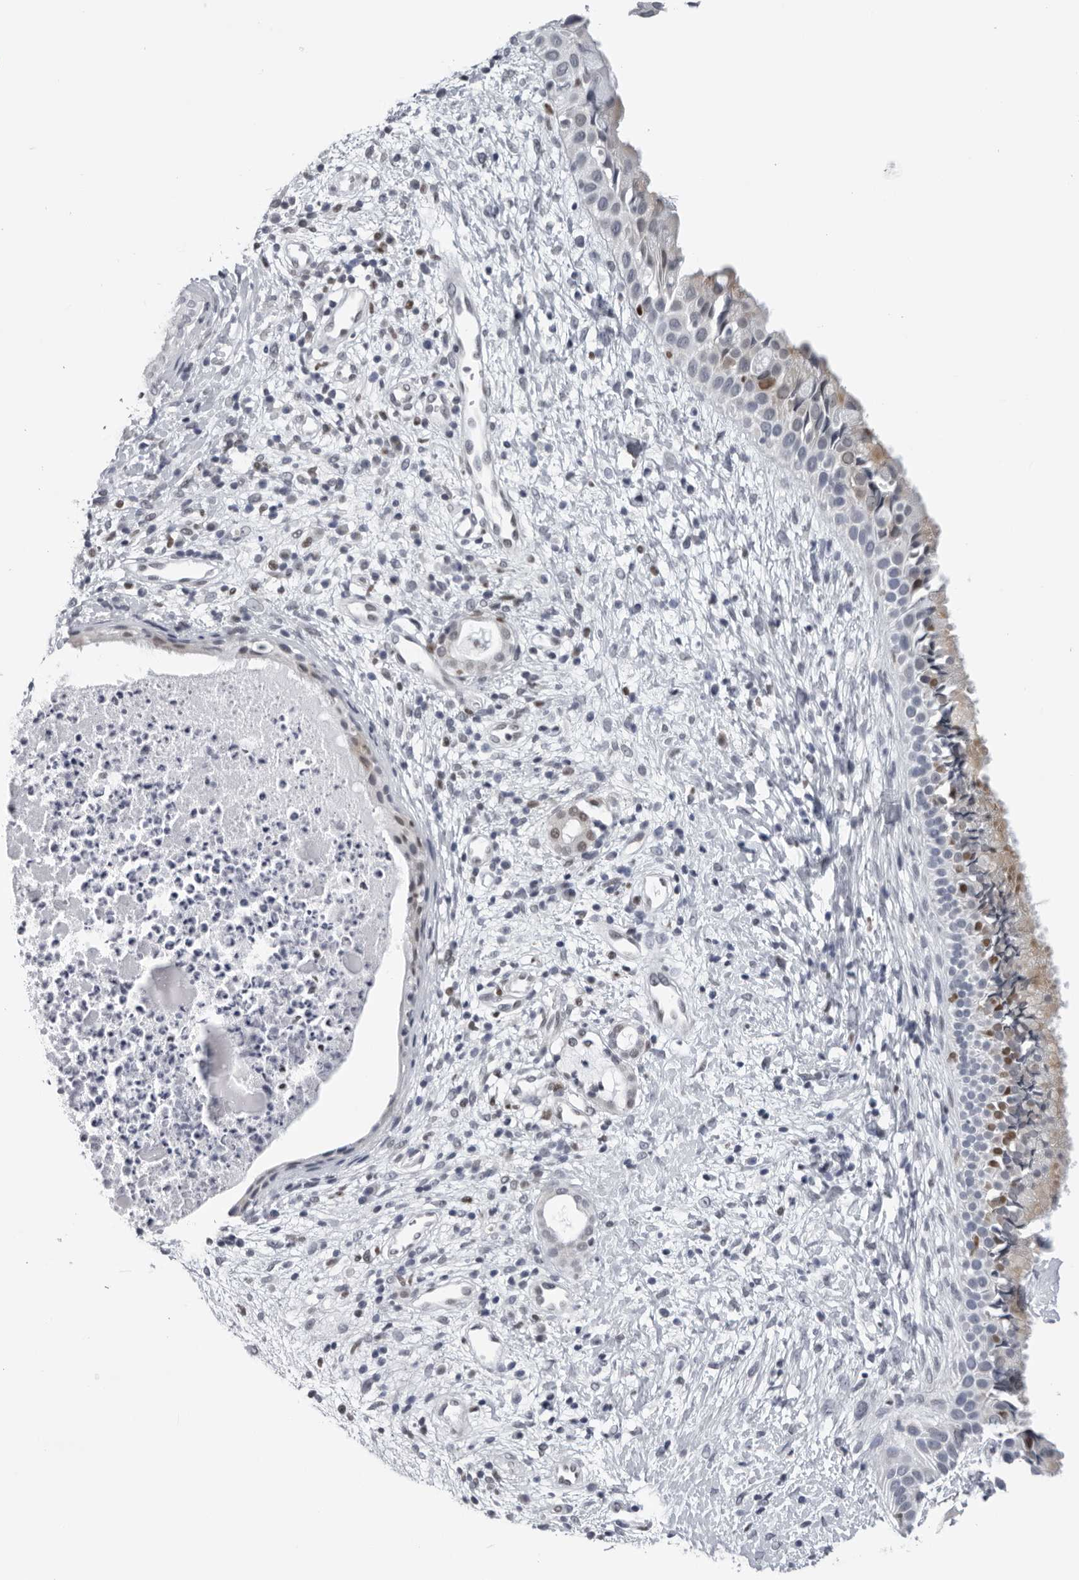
{"staining": {"intensity": "moderate", "quantity": "25%-75%", "location": "cytoplasmic/membranous,nuclear"}, "tissue": "nasopharynx", "cell_type": "Respiratory epithelial cells", "image_type": "normal", "snomed": [{"axis": "morphology", "description": "Normal tissue, NOS"}, {"axis": "topography", "description": "Nasopharynx"}], "caption": "Brown immunohistochemical staining in benign nasopharynx displays moderate cytoplasmic/membranous,nuclear staining in about 25%-75% of respiratory epithelial cells.", "gene": "CPT2", "patient": {"sex": "male", "age": 22}}